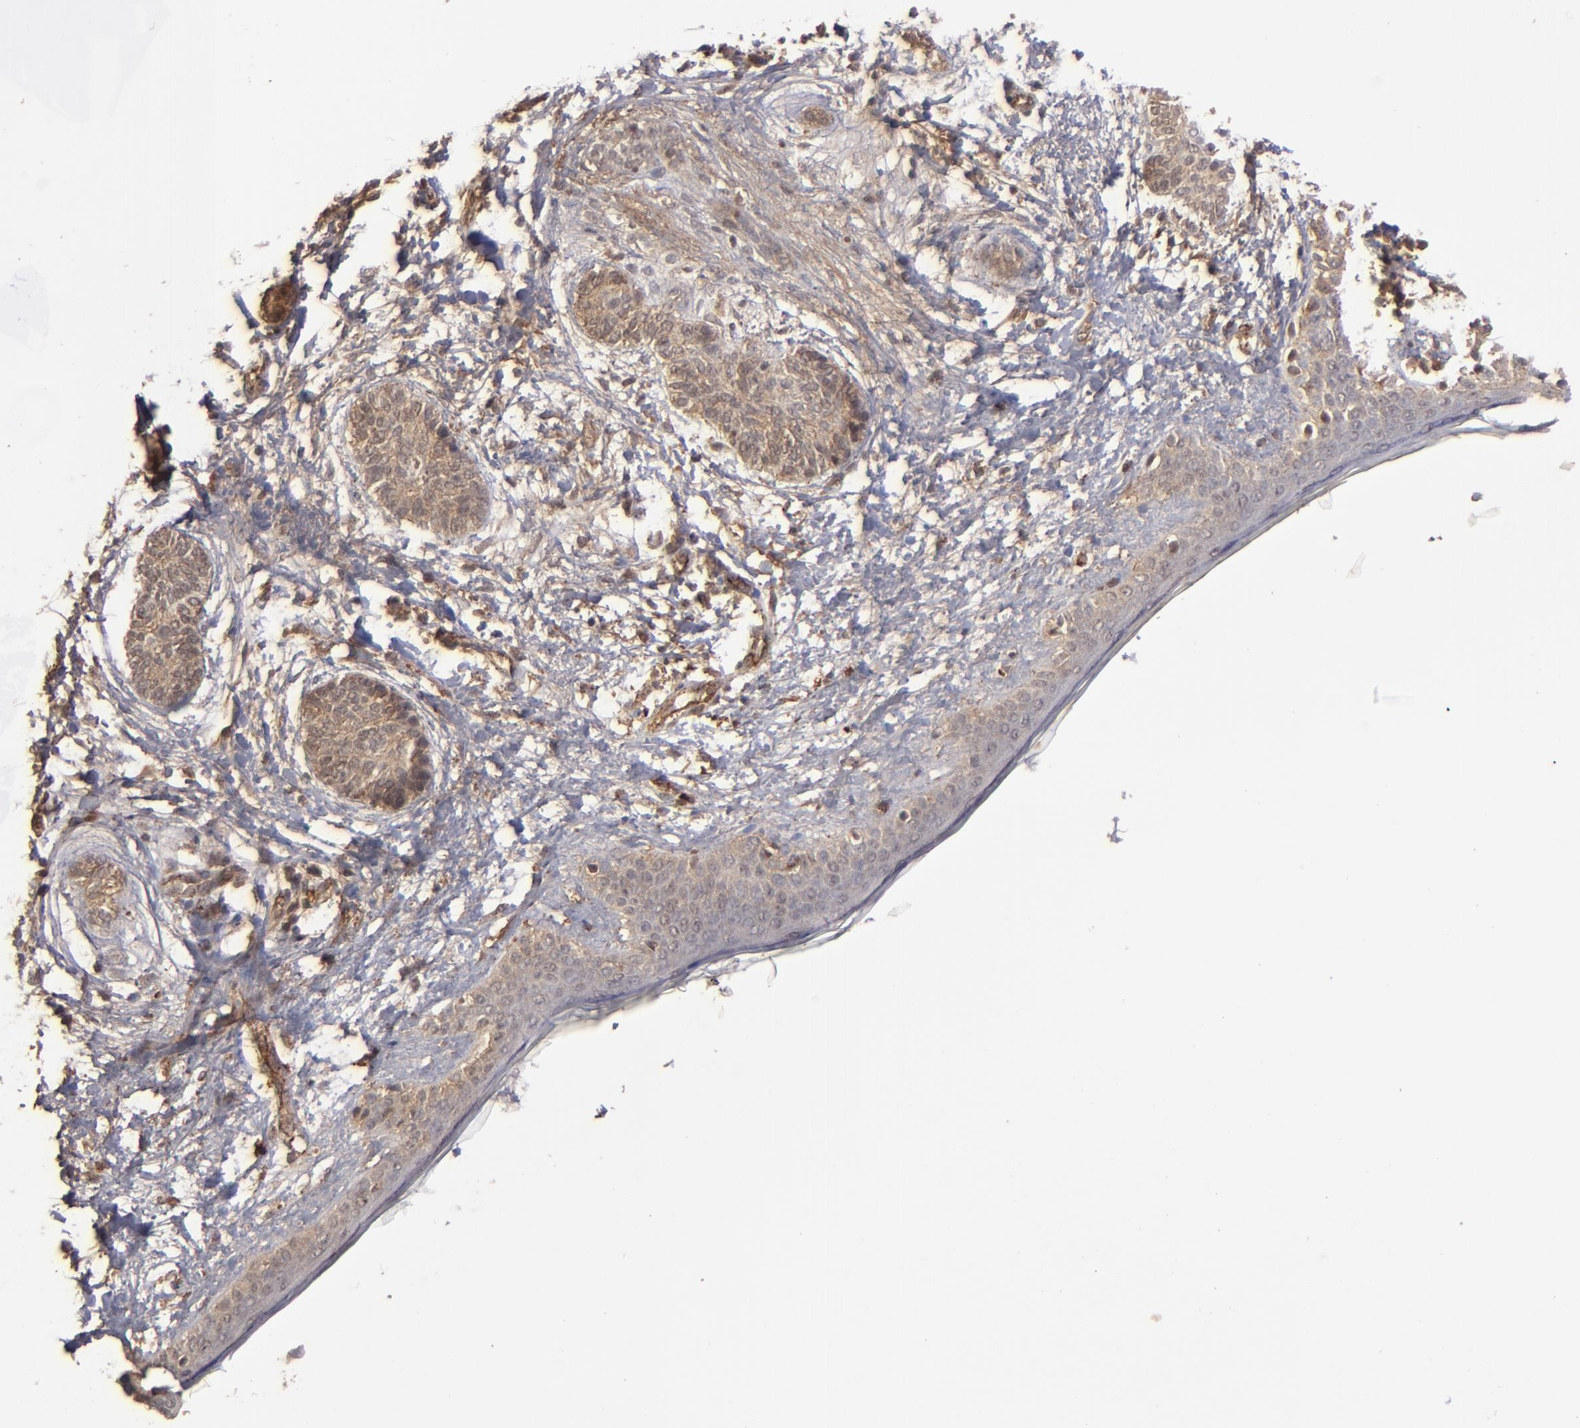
{"staining": {"intensity": "weak", "quantity": ">75%", "location": "cytoplasmic/membranous"}, "tissue": "skin cancer", "cell_type": "Tumor cells", "image_type": "cancer", "snomed": [{"axis": "morphology", "description": "Normal tissue, NOS"}, {"axis": "morphology", "description": "Basal cell carcinoma"}, {"axis": "topography", "description": "Skin"}], "caption": "Immunohistochemistry of human skin cancer (basal cell carcinoma) reveals low levels of weak cytoplasmic/membranous staining in approximately >75% of tumor cells. Immunohistochemistry stains the protein in brown and the nuclei are stained blue.", "gene": "TENM1", "patient": {"sex": "male", "age": 63}}